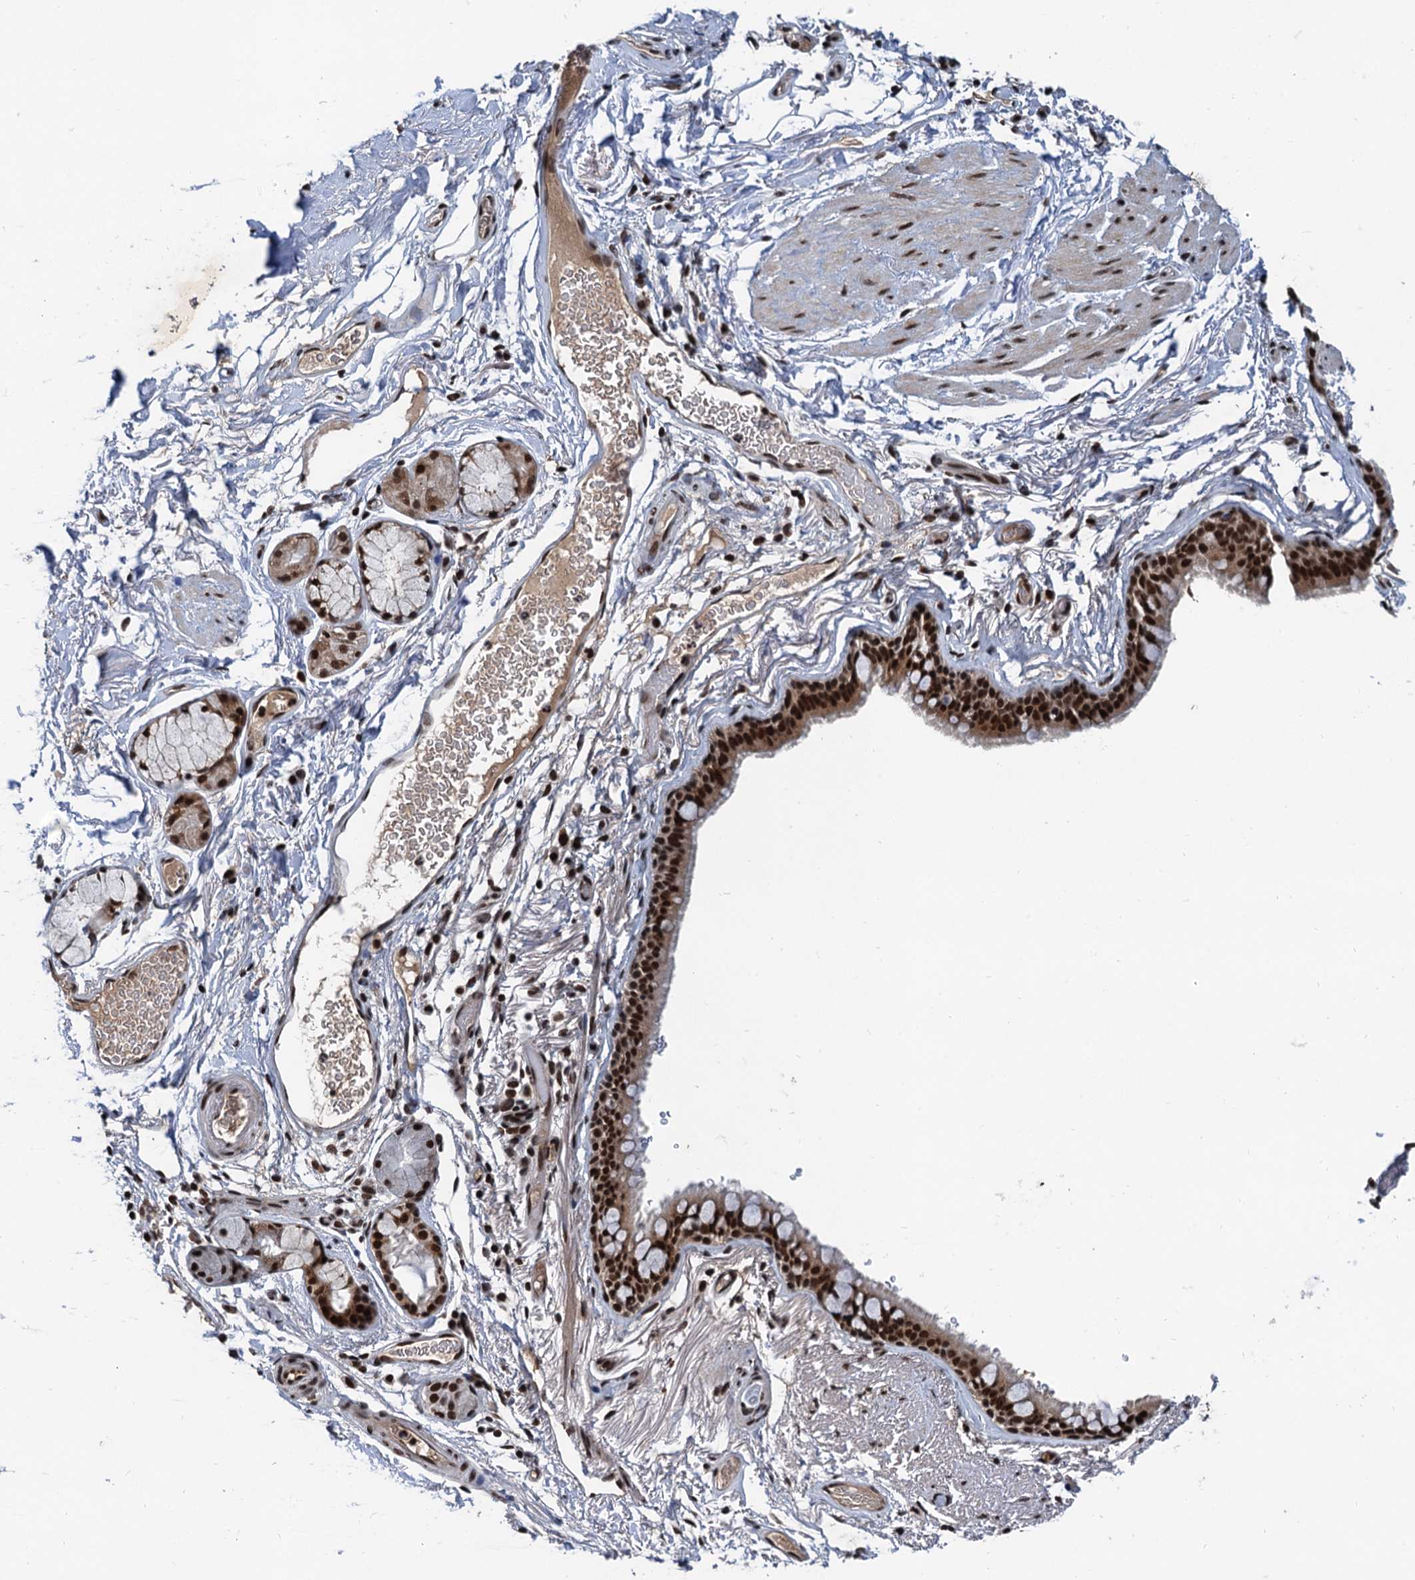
{"staining": {"intensity": "strong", "quantity": ">75%", "location": "nuclear"}, "tissue": "bronchus", "cell_type": "Respiratory epithelial cells", "image_type": "normal", "snomed": [{"axis": "morphology", "description": "Normal tissue, NOS"}, {"axis": "topography", "description": "Cartilage tissue"}], "caption": "The photomicrograph reveals immunohistochemical staining of unremarkable bronchus. There is strong nuclear positivity is identified in about >75% of respiratory epithelial cells. Using DAB (3,3'-diaminobenzidine) (brown) and hematoxylin (blue) stains, captured at high magnification using brightfield microscopy.", "gene": "FAM217B", "patient": {"sex": "male", "age": 63}}